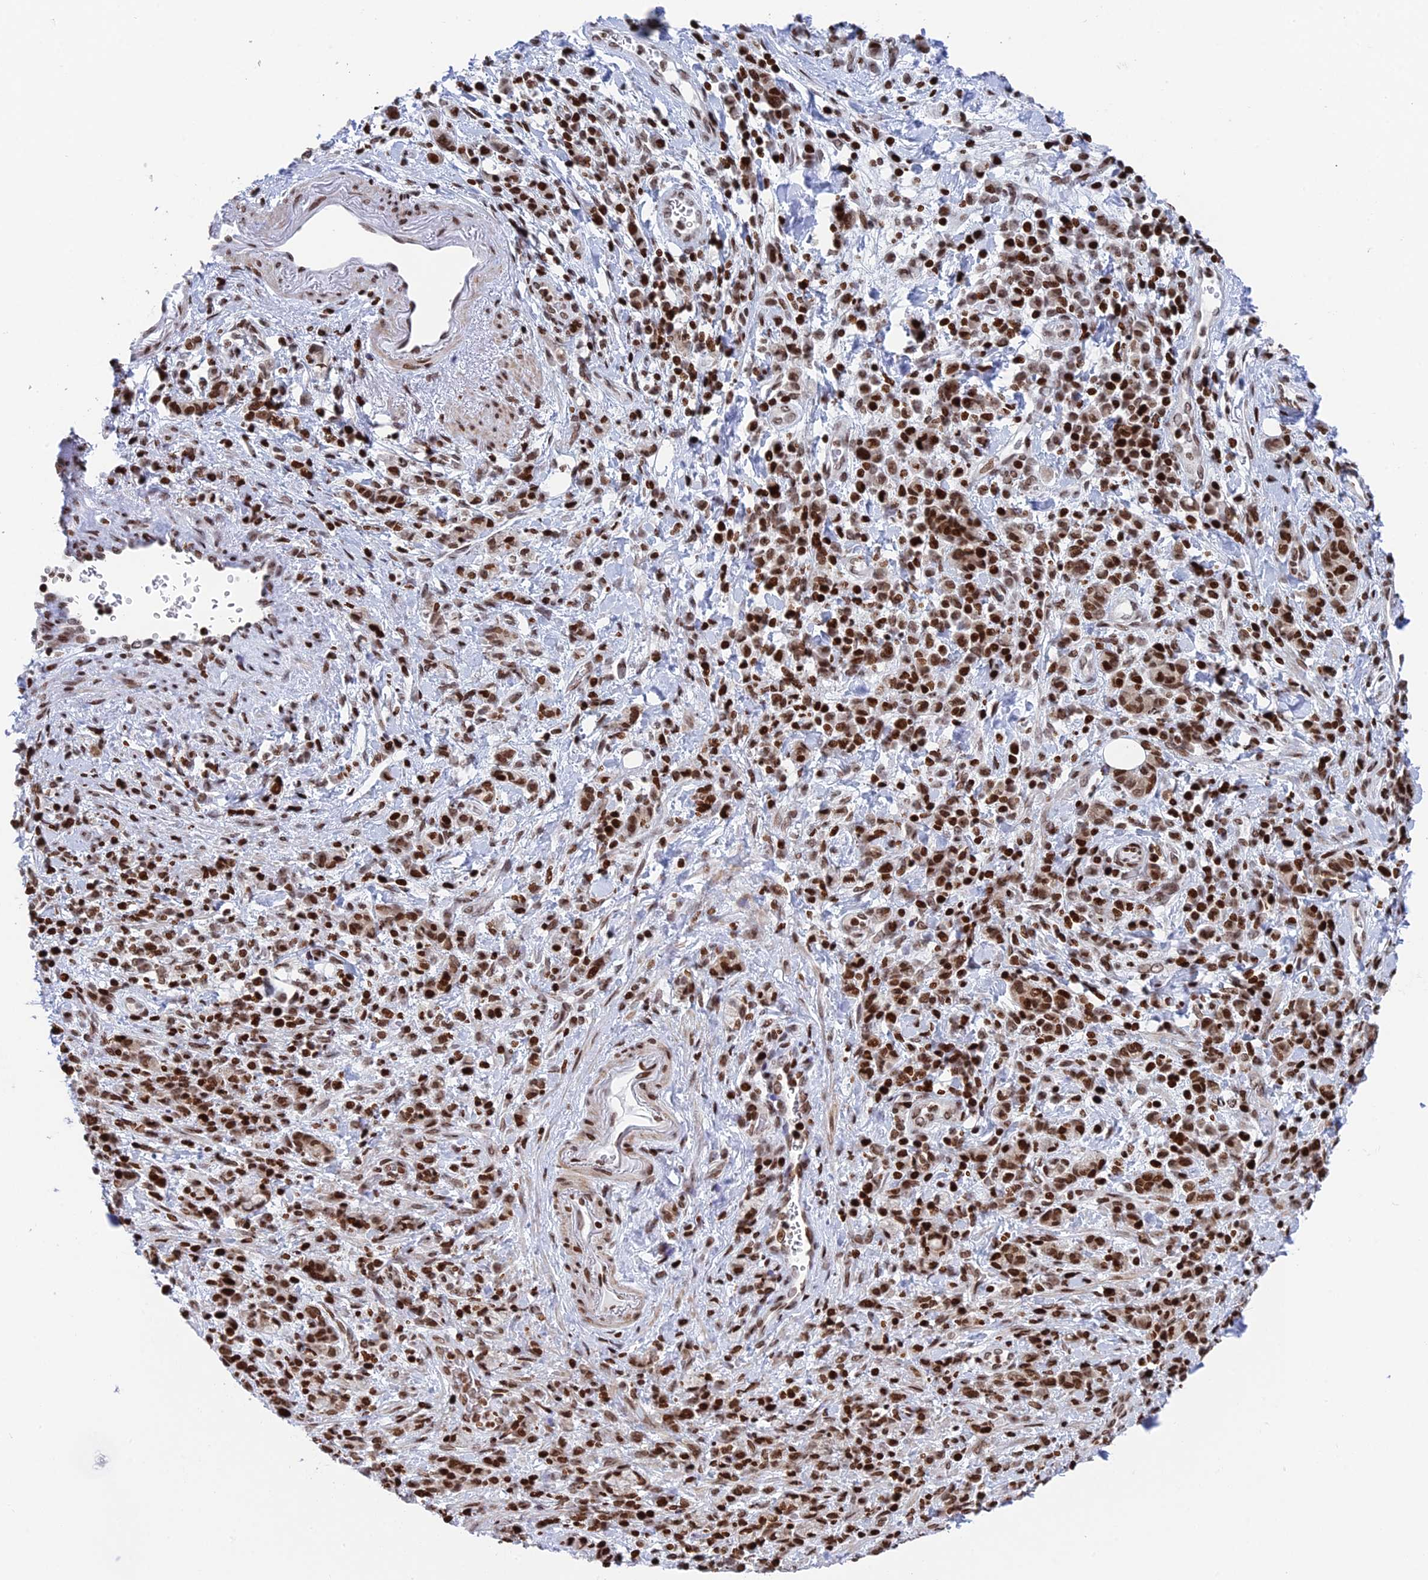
{"staining": {"intensity": "moderate", "quantity": ">75%", "location": "nuclear"}, "tissue": "stomach cancer", "cell_type": "Tumor cells", "image_type": "cancer", "snomed": [{"axis": "morphology", "description": "Adenocarcinoma, NOS"}, {"axis": "topography", "description": "Stomach"}], "caption": "A brown stain labels moderate nuclear positivity of a protein in human adenocarcinoma (stomach) tumor cells.", "gene": "RPAP1", "patient": {"sex": "male", "age": 77}}